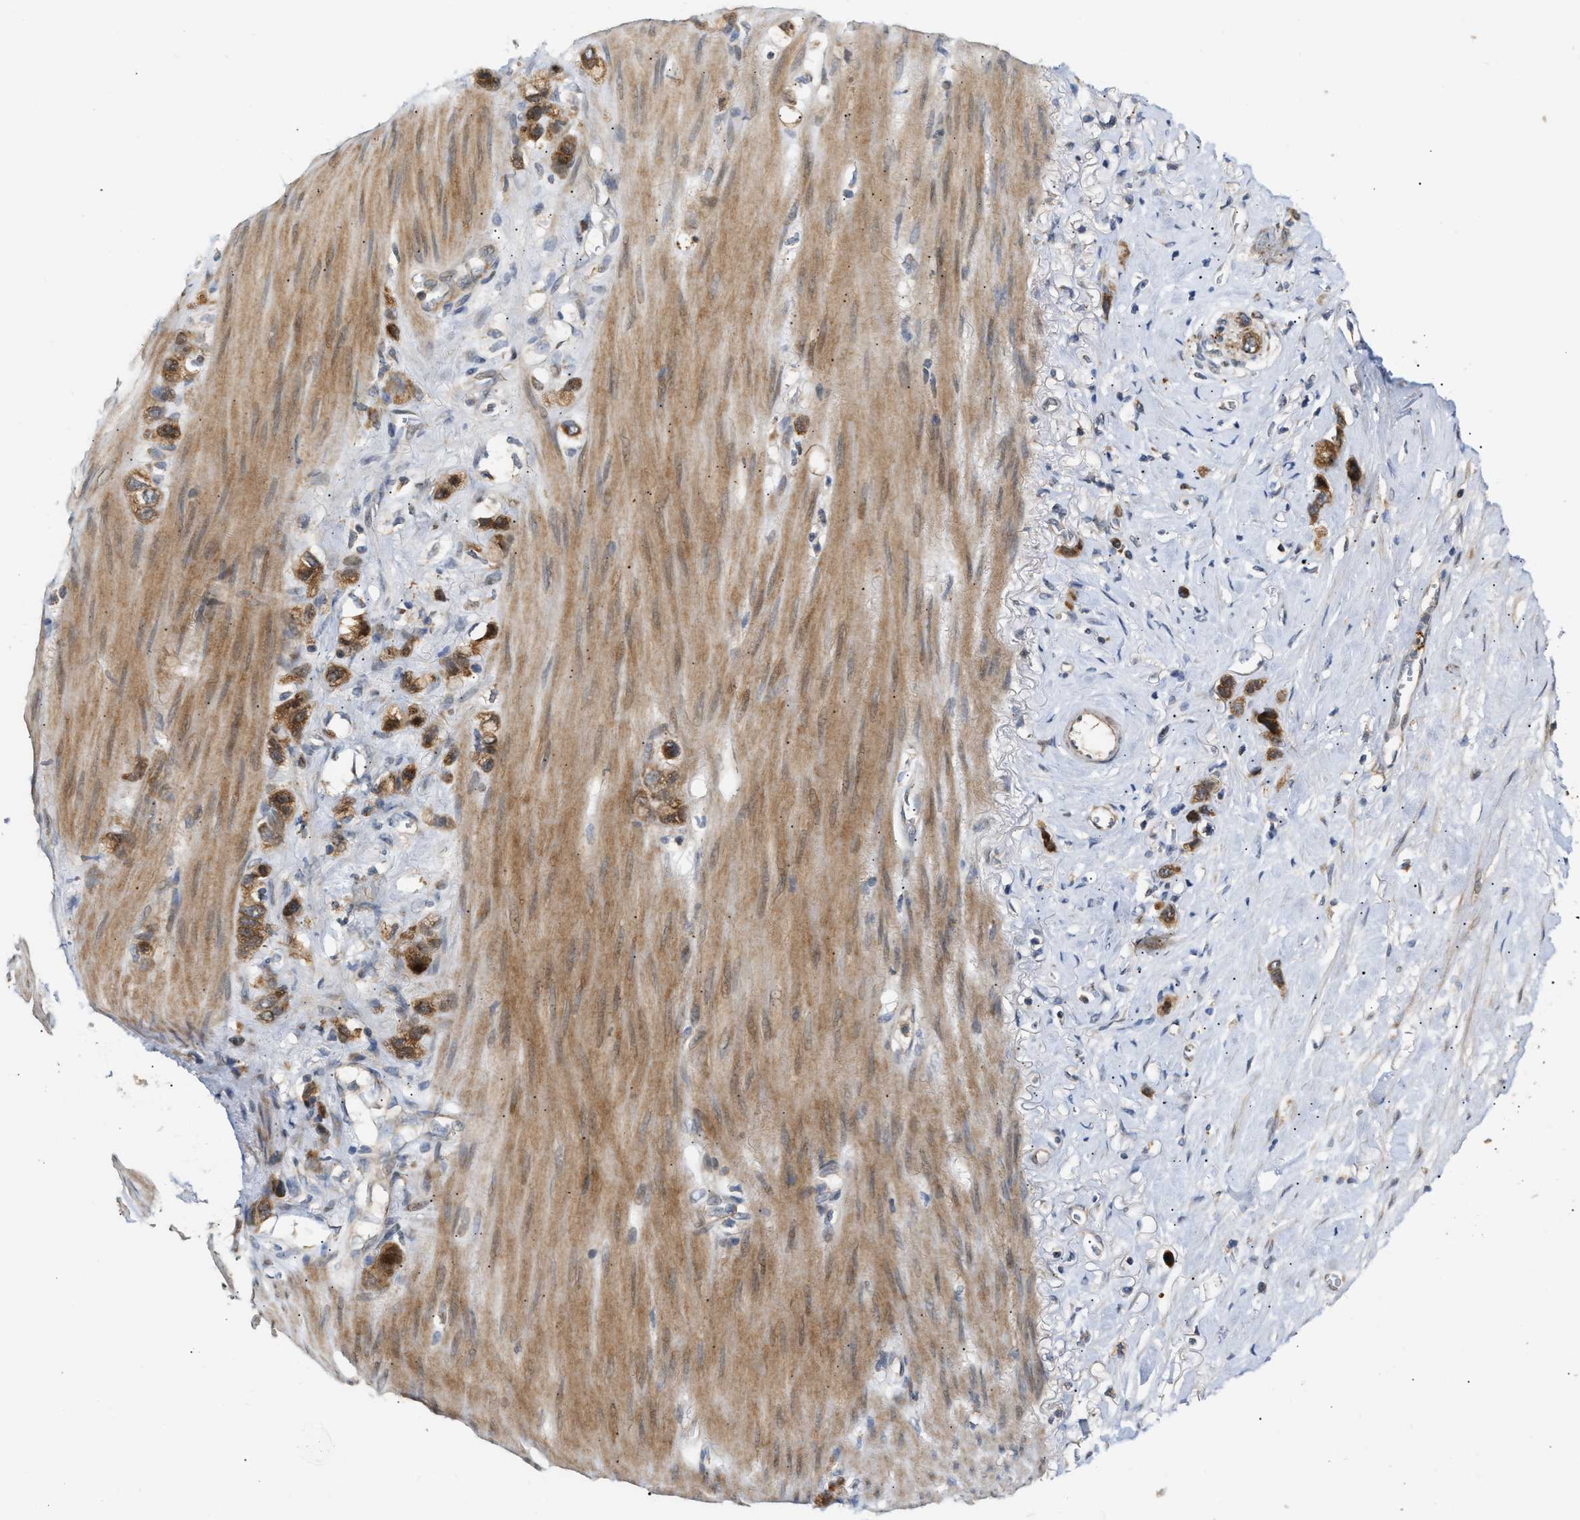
{"staining": {"intensity": "strong", "quantity": ">75%", "location": "cytoplasmic/membranous"}, "tissue": "stomach cancer", "cell_type": "Tumor cells", "image_type": "cancer", "snomed": [{"axis": "morphology", "description": "Normal tissue, NOS"}, {"axis": "morphology", "description": "Adenocarcinoma, NOS"}, {"axis": "morphology", "description": "Adenocarcinoma, High grade"}, {"axis": "topography", "description": "Stomach, upper"}, {"axis": "topography", "description": "Stomach"}], "caption": "DAB immunohistochemical staining of human stomach high-grade adenocarcinoma demonstrates strong cytoplasmic/membranous protein staining in about >75% of tumor cells. Nuclei are stained in blue.", "gene": "EXTL2", "patient": {"sex": "female", "age": 65}}